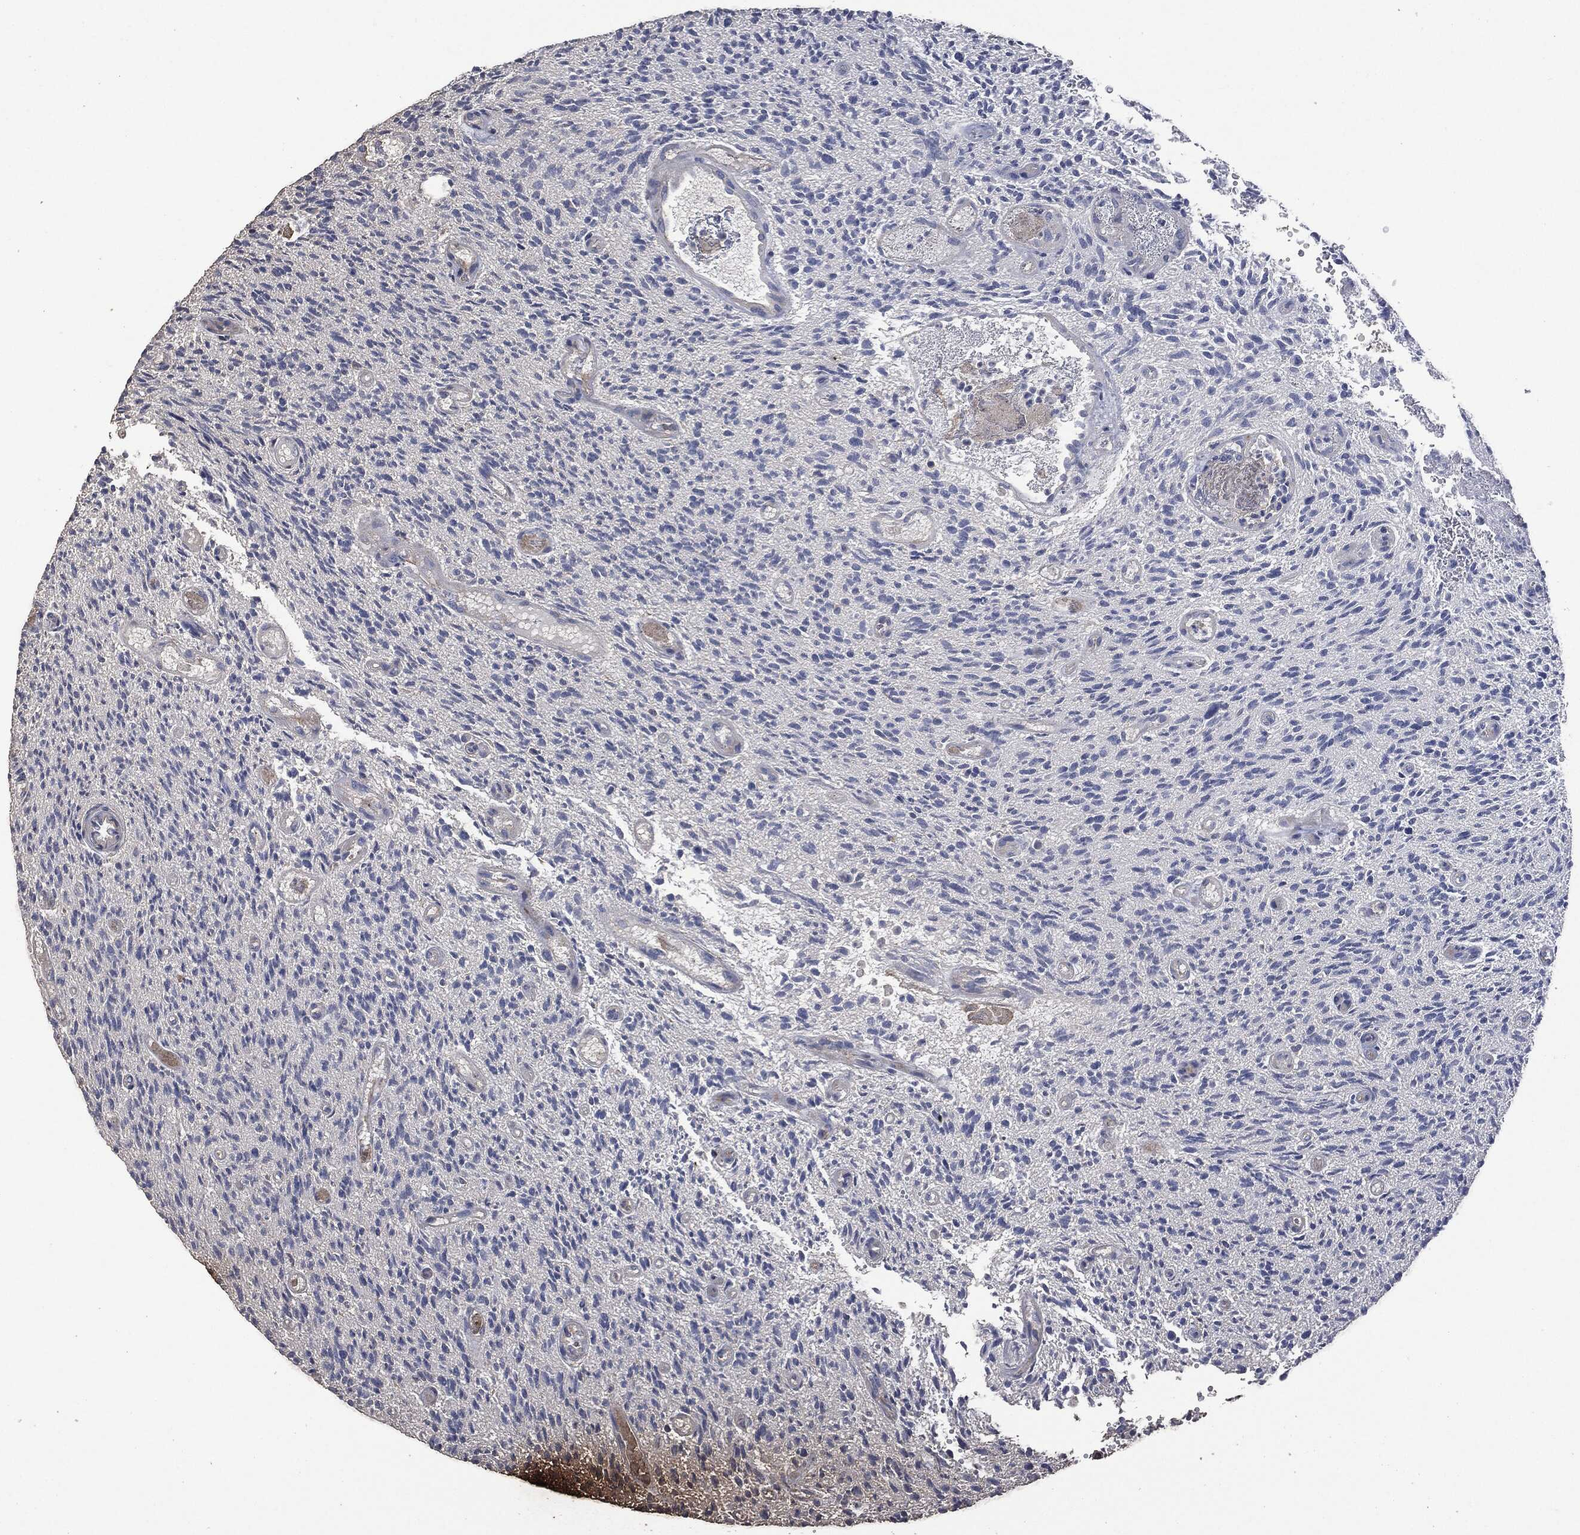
{"staining": {"intensity": "negative", "quantity": "none", "location": "none"}, "tissue": "glioma", "cell_type": "Tumor cells", "image_type": "cancer", "snomed": [{"axis": "morphology", "description": "Glioma, malignant, High grade"}, {"axis": "topography", "description": "Brain"}], "caption": "Immunohistochemistry micrograph of human malignant glioma (high-grade) stained for a protein (brown), which reveals no expression in tumor cells.", "gene": "MSLN", "patient": {"sex": "male", "age": 64}}